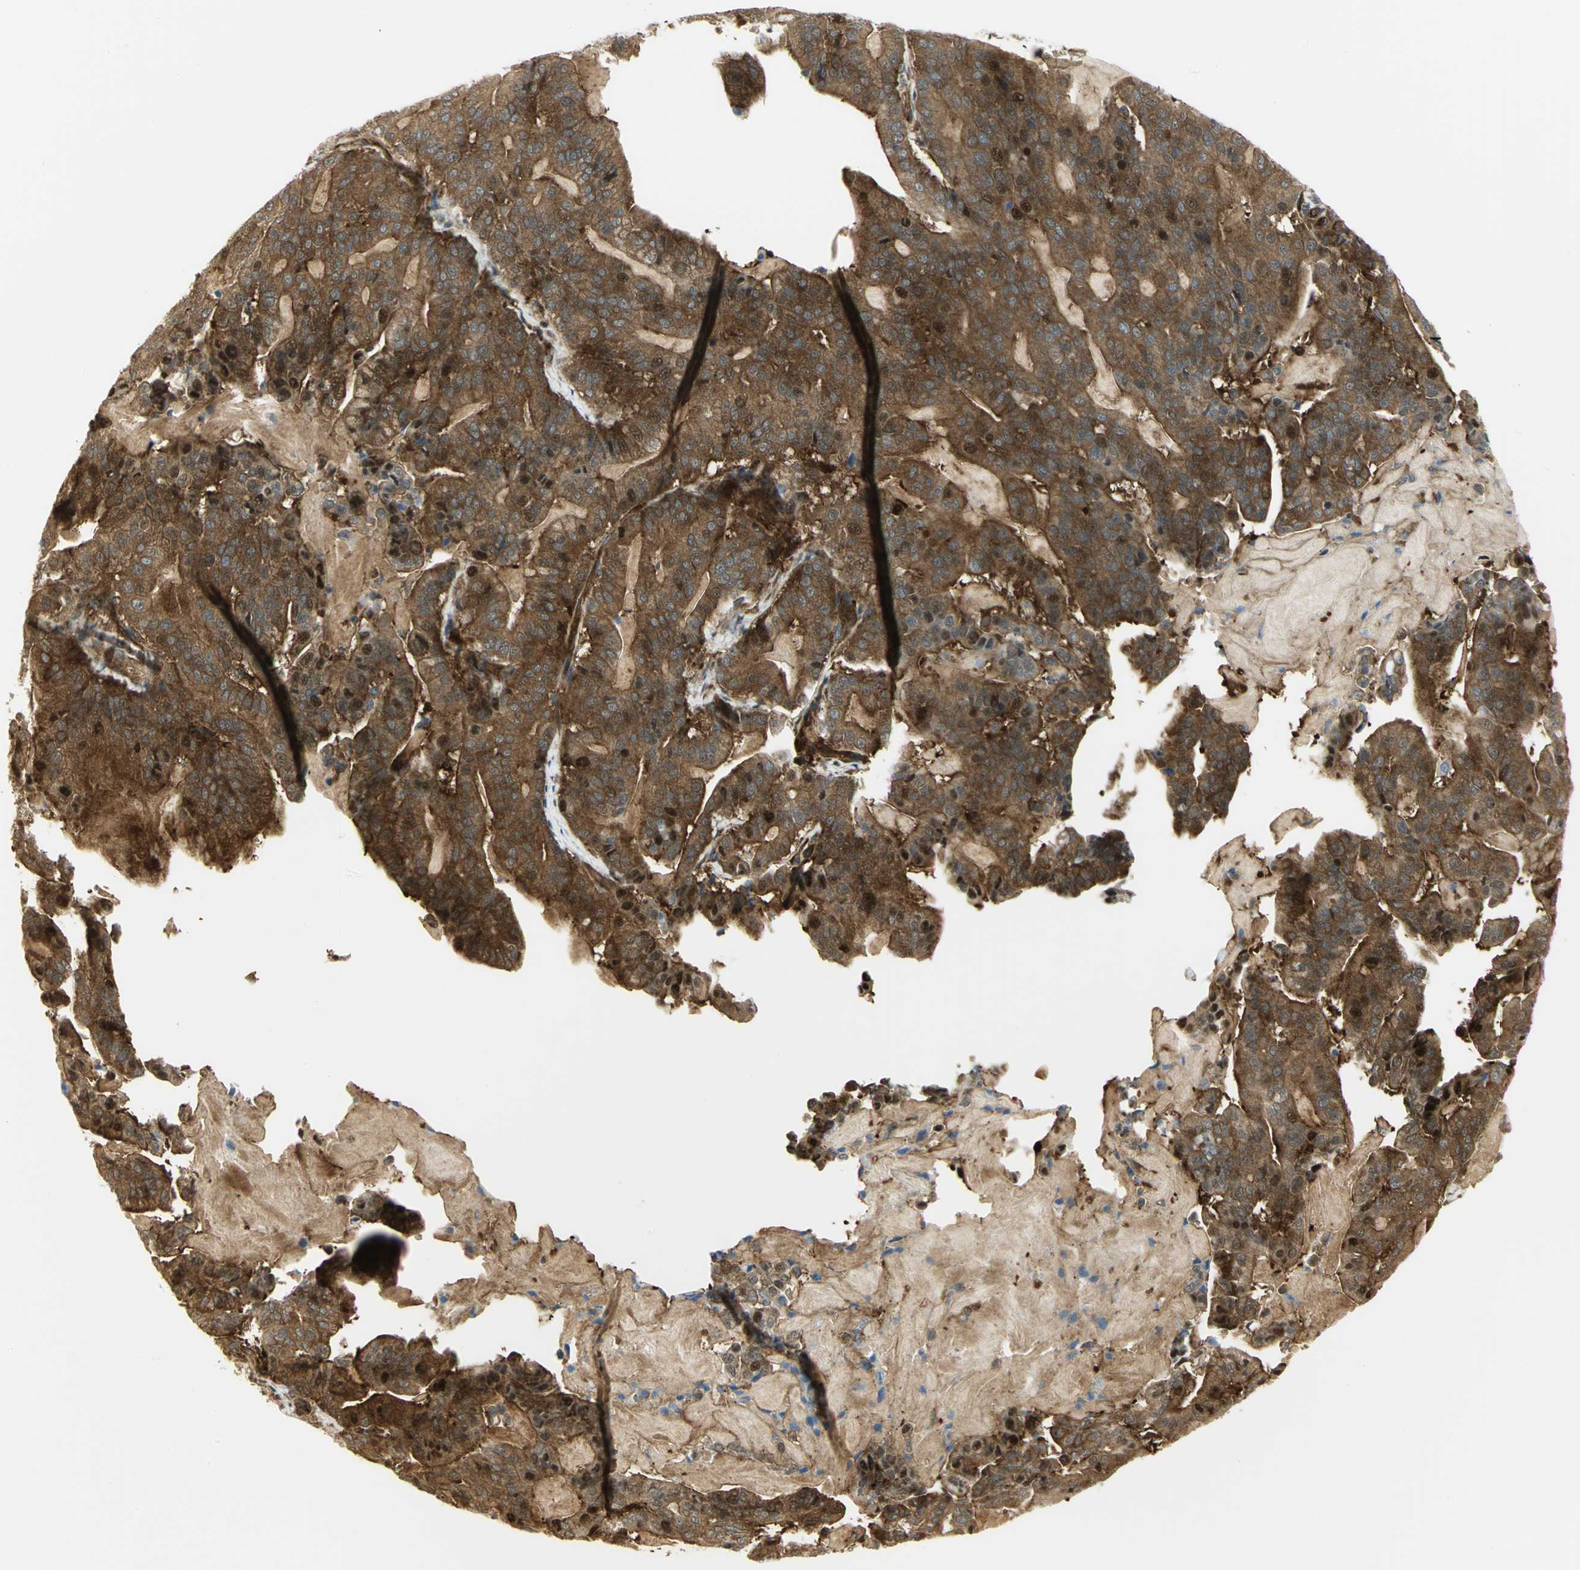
{"staining": {"intensity": "strong", "quantity": ">75%", "location": "cytoplasmic/membranous"}, "tissue": "pancreatic cancer", "cell_type": "Tumor cells", "image_type": "cancer", "snomed": [{"axis": "morphology", "description": "Adenocarcinoma, NOS"}, {"axis": "topography", "description": "Pancreas"}], "caption": "Immunohistochemistry of human pancreatic cancer displays high levels of strong cytoplasmic/membranous positivity in about >75% of tumor cells.", "gene": "EEA1", "patient": {"sex": "male", "age": 63}}